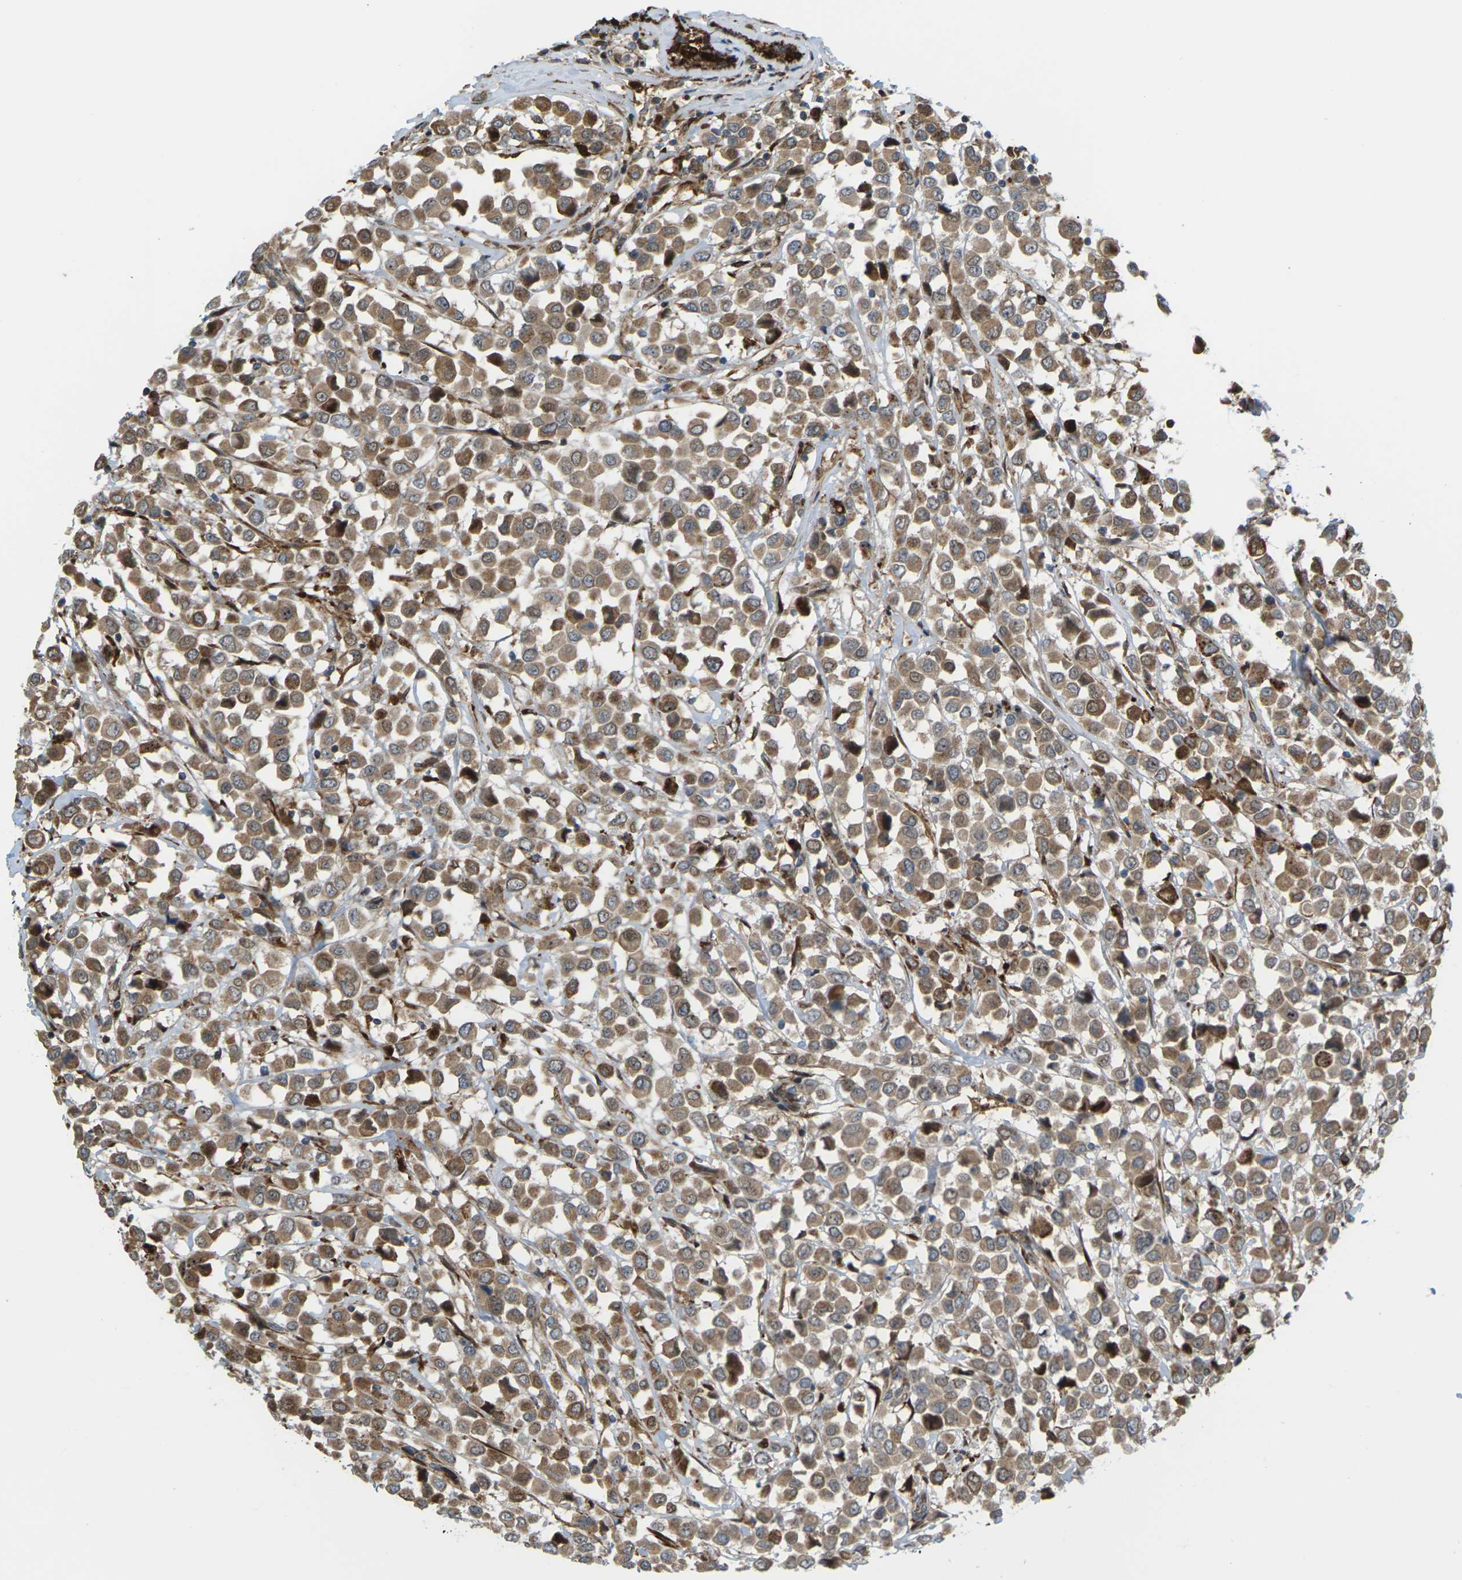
{"staining": {"intensity": "moderate", "quantity": ">75%", "location": "cytoplasmic/membranous"}, "tissue": "breast cancer", "cell_type": "Tumor cells", "image_type": "cancer", "snomed": [{"axis": "morphology", "description": "Duct carcinoma"}, {"axis": "topography", "description": "Breast"}], "caption": "The micrograph exhibits staining of intraductal carcinoma (breast), revealing moderate cytoplasmic/membranous protein staining (brown color) within tumor cells.", "gene": "ROBO1", "patient": {"sex": "female", "age": 61}}